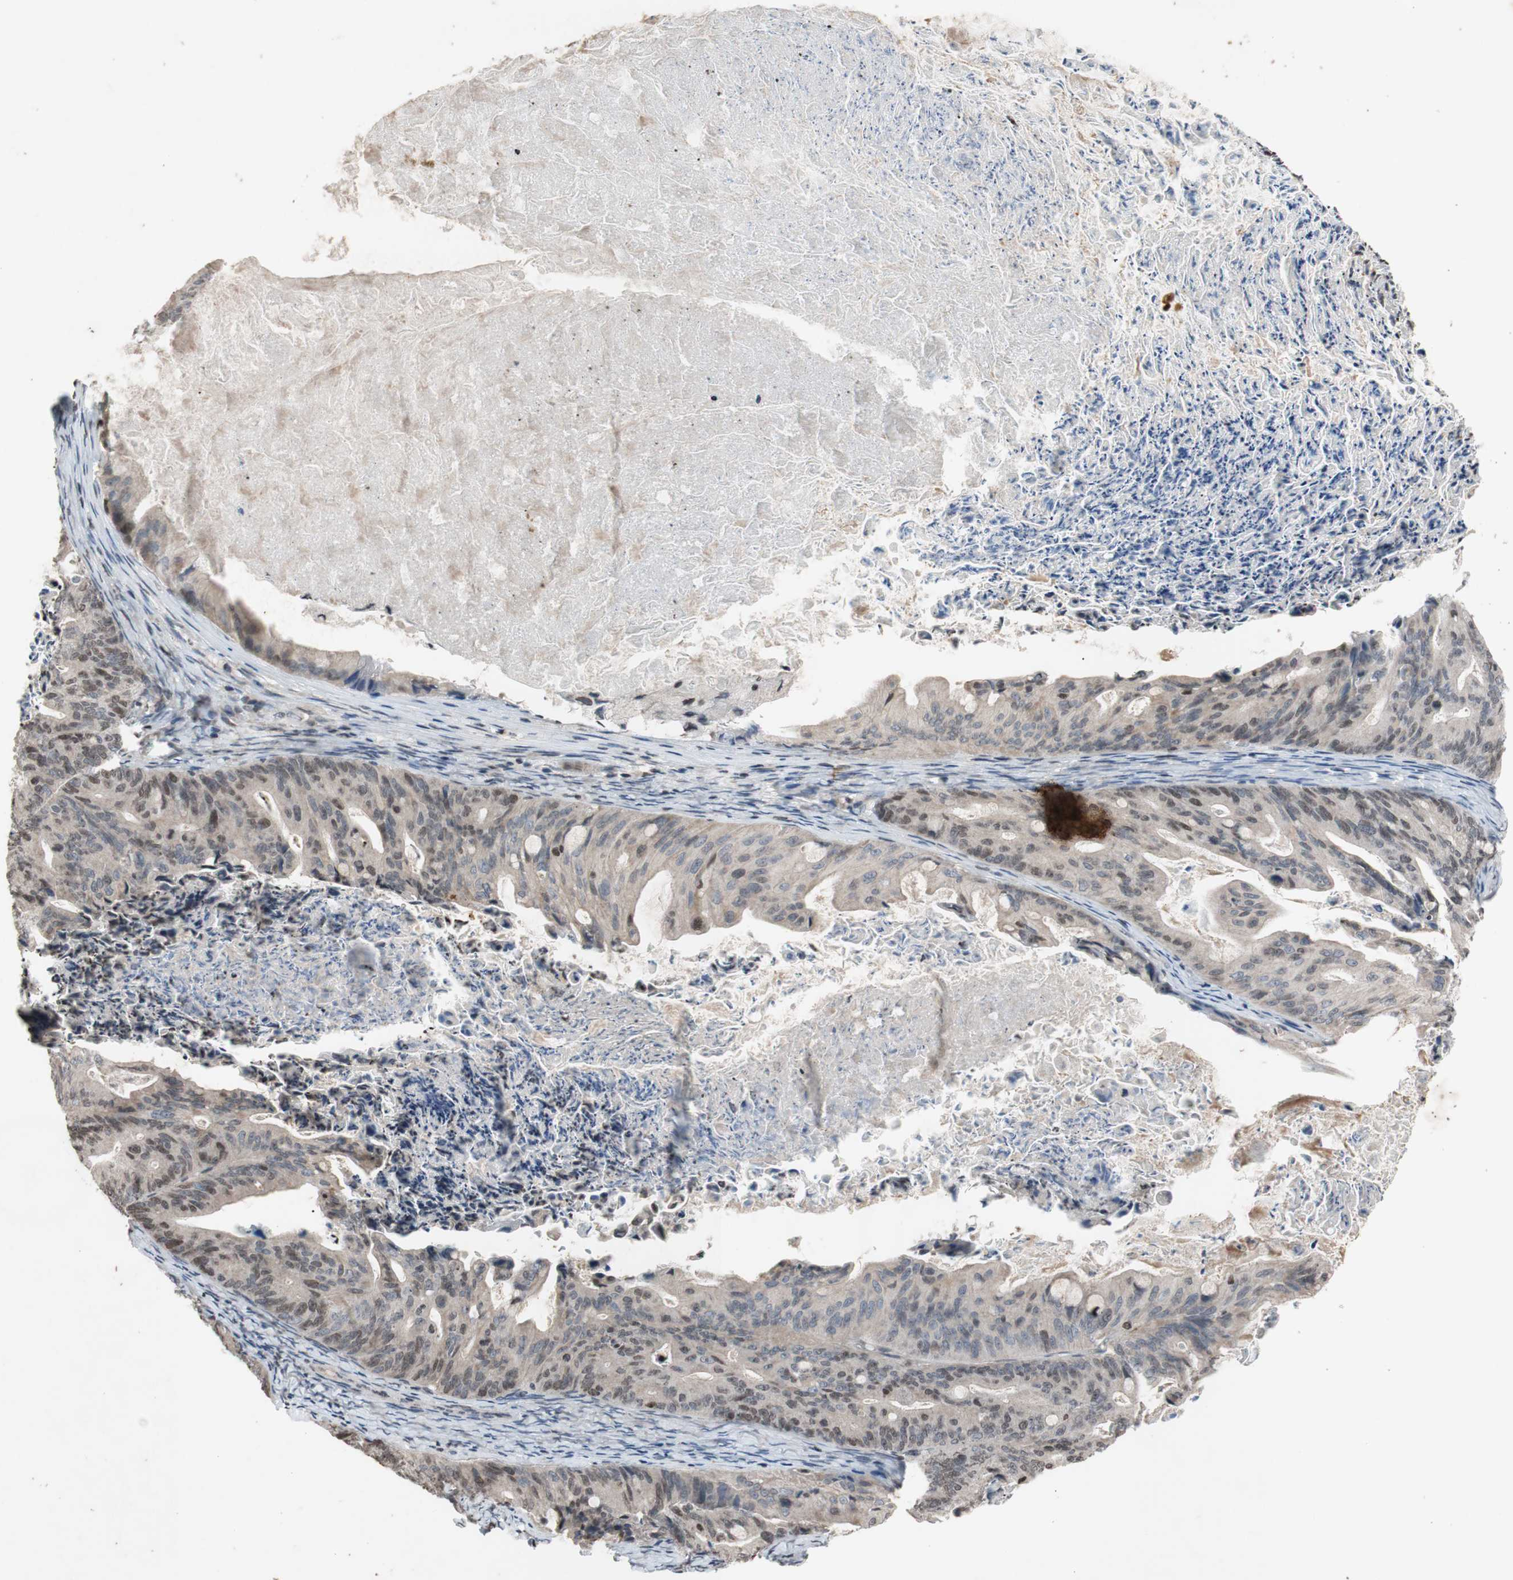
{"staining": {"intensity": "moderate", "quantity": "<25%", "location": "cytoplasmic/membranous,nuclear"}, "tissue": "ovarian cancer", "cell_type": "Tumor cells", "image_type": "cancer", "snomed": [{"axis": "morphology", "description": "Cystadenocarcinoma, mucinous, NOS"}, {"axis": "topography", "description": "Ovary"}], "caption": "A brown stain highlights moderate cytoplasmic/membranous and nuclear positivity of a protein in human ovarian cancer (mucinous cystadenocarcinoma) tumor cells. The staining was performed using DAB (3,3'-diaminobenzidine) to visualize the protein expression in brown, while the nuclei were stained in blue with hematoxylin (Magnification: 20x).", "gene": "MCM6", "patient": {"sex": "female", "age": 37}}